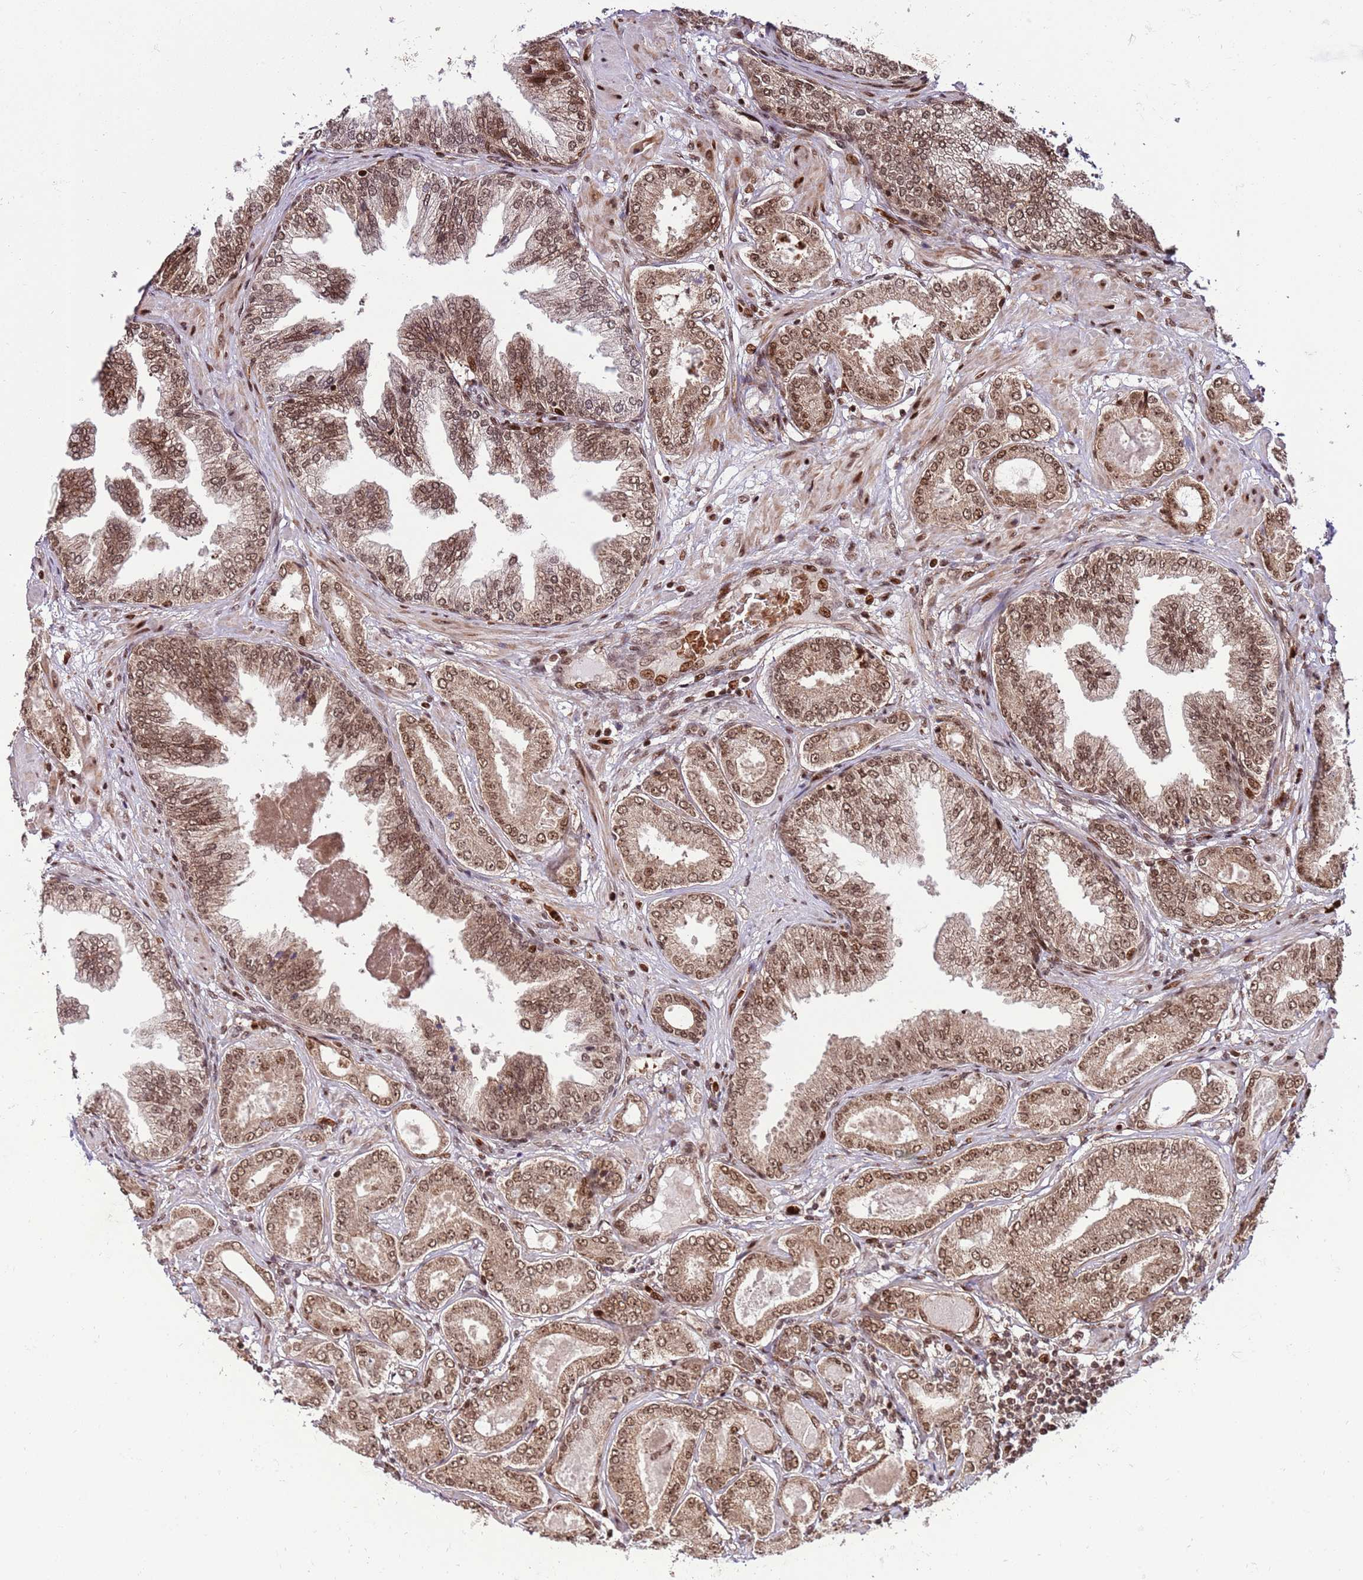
{"staining": {"intensity": "moderate", "quantity": ">75%", "location": "cytoplasmic/membranous,nuclear"}, "tissue": "prostate cancer", "cell_type": "Tumor cells", "image_type": "cancer", "snomed": [{"axis": "morphology", "description": "Adenocarcinoma, Low grade"}, {"axis": "topography", "description": "Prostate"}], "caption": "An immunohistochemistry micrograph of neoplastic tissue is shown. Protein staining in brown shows moderate cytoplasmic/membranous and nuclear positivity in prostate cancer (low-grade adenocarcinoma) within tumor cells.", "gene": "RIF1", "patient": {"sex": "male", "age": 63}}